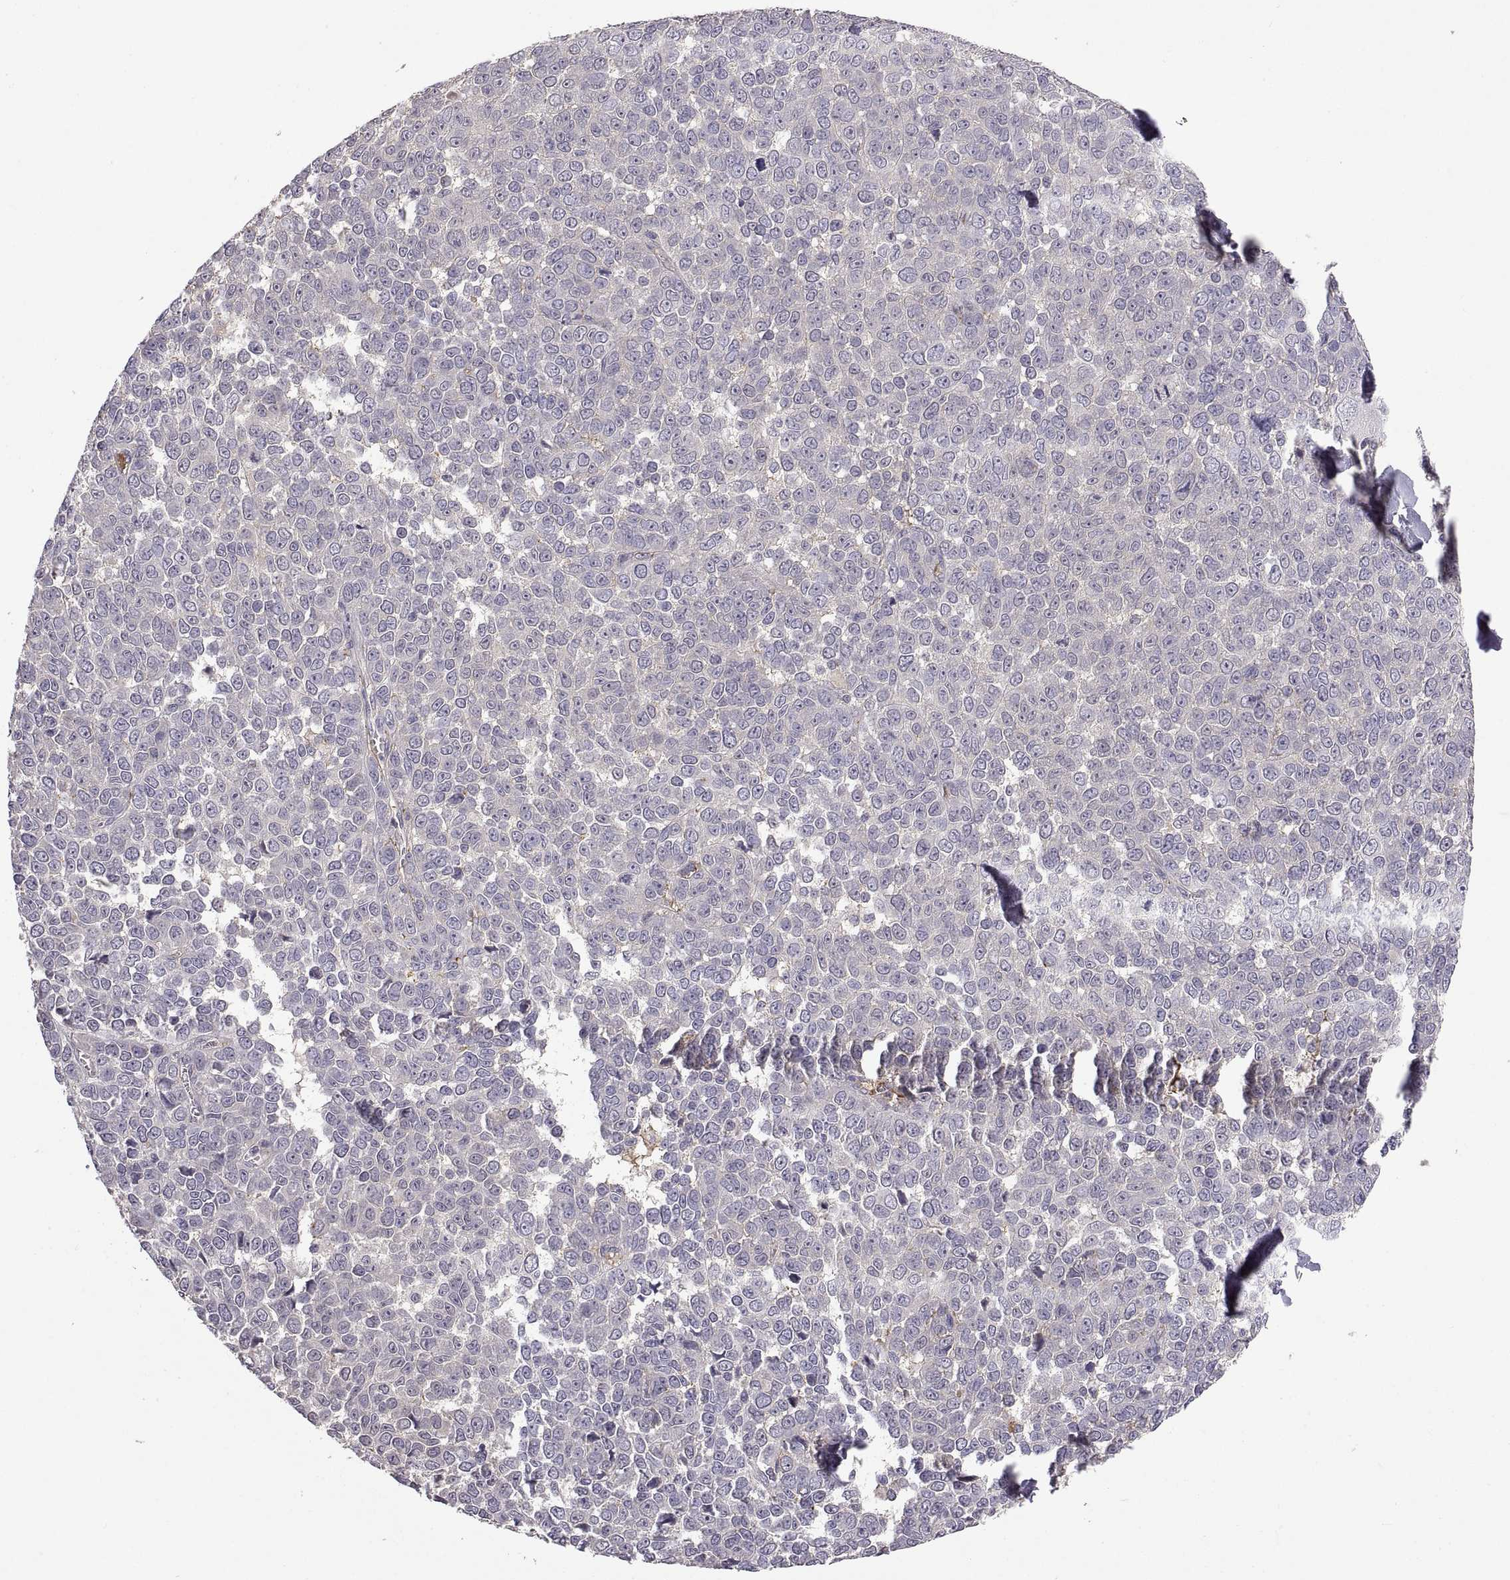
{"staining": {"intensity": "negative", "quantity": "none", "location": "none"}, "tissue": "melanoma", "cell_type": "Tumor cells", "image_type": "cancer", "snomed": [{"axis": "morphology", "description": "Malignant melanoma, NOS"}, {"axis": "topography", "description": "Skin"}], "caption": "A photomicrograph of human melanoma is negative for staining in tumor cells. (Brightfield microscopy of DAB immunohistochemistry at high magnification).", "gene": "NMNAT2", "patient": {"sex": "female", "age": 95}}